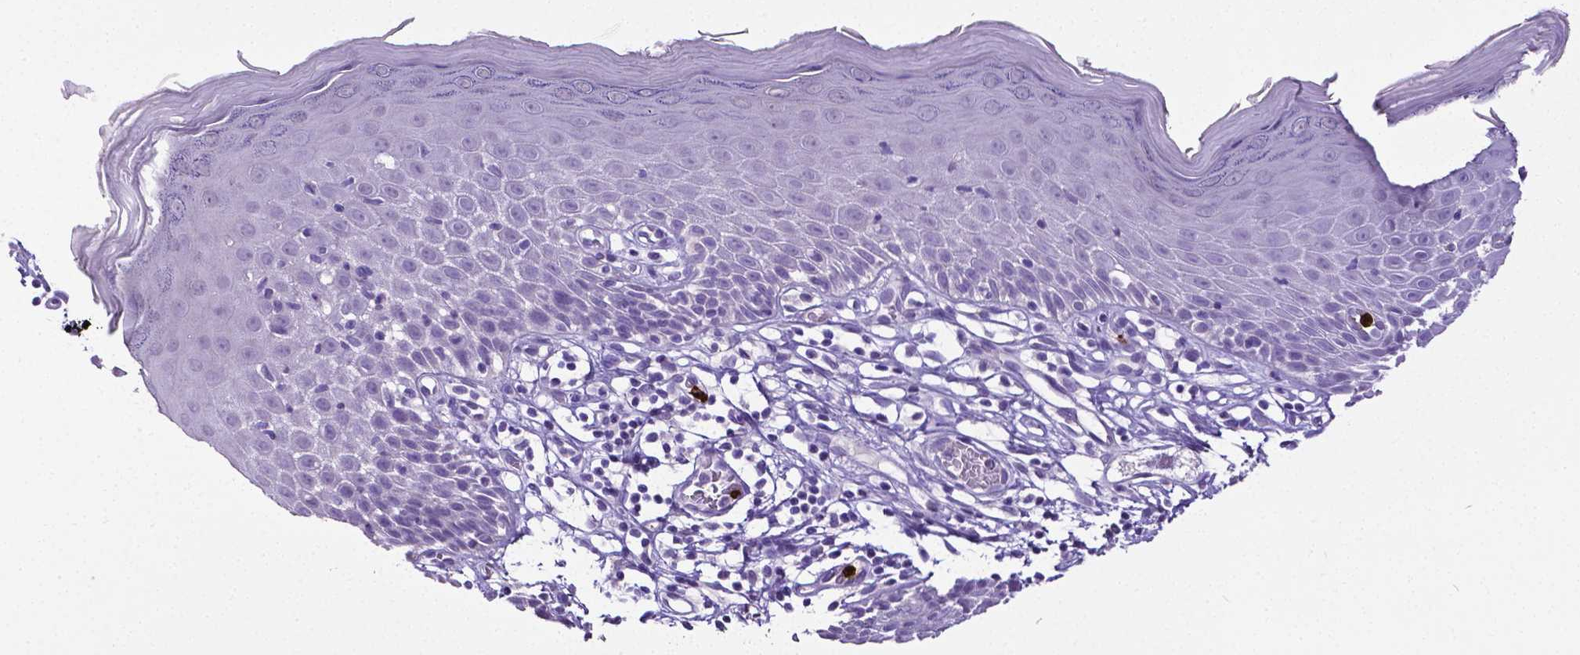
{"staining": {"intensity": "negative", "quantity": "none", "location": "none"}, "tissue": "skin", "cell_type": "Epidermal cells", "image_type": "normal", "snomed": [{"axis": "morphology", "description": "Normal tissue, NOS"}, {"axis": "topography", "description": "Vulva"}], "caption": "The photomicrograph displays no staining of epidermal cells in benign skin.", "gene": "MMP9", "patient": {"sex": "female", "age": 68}}